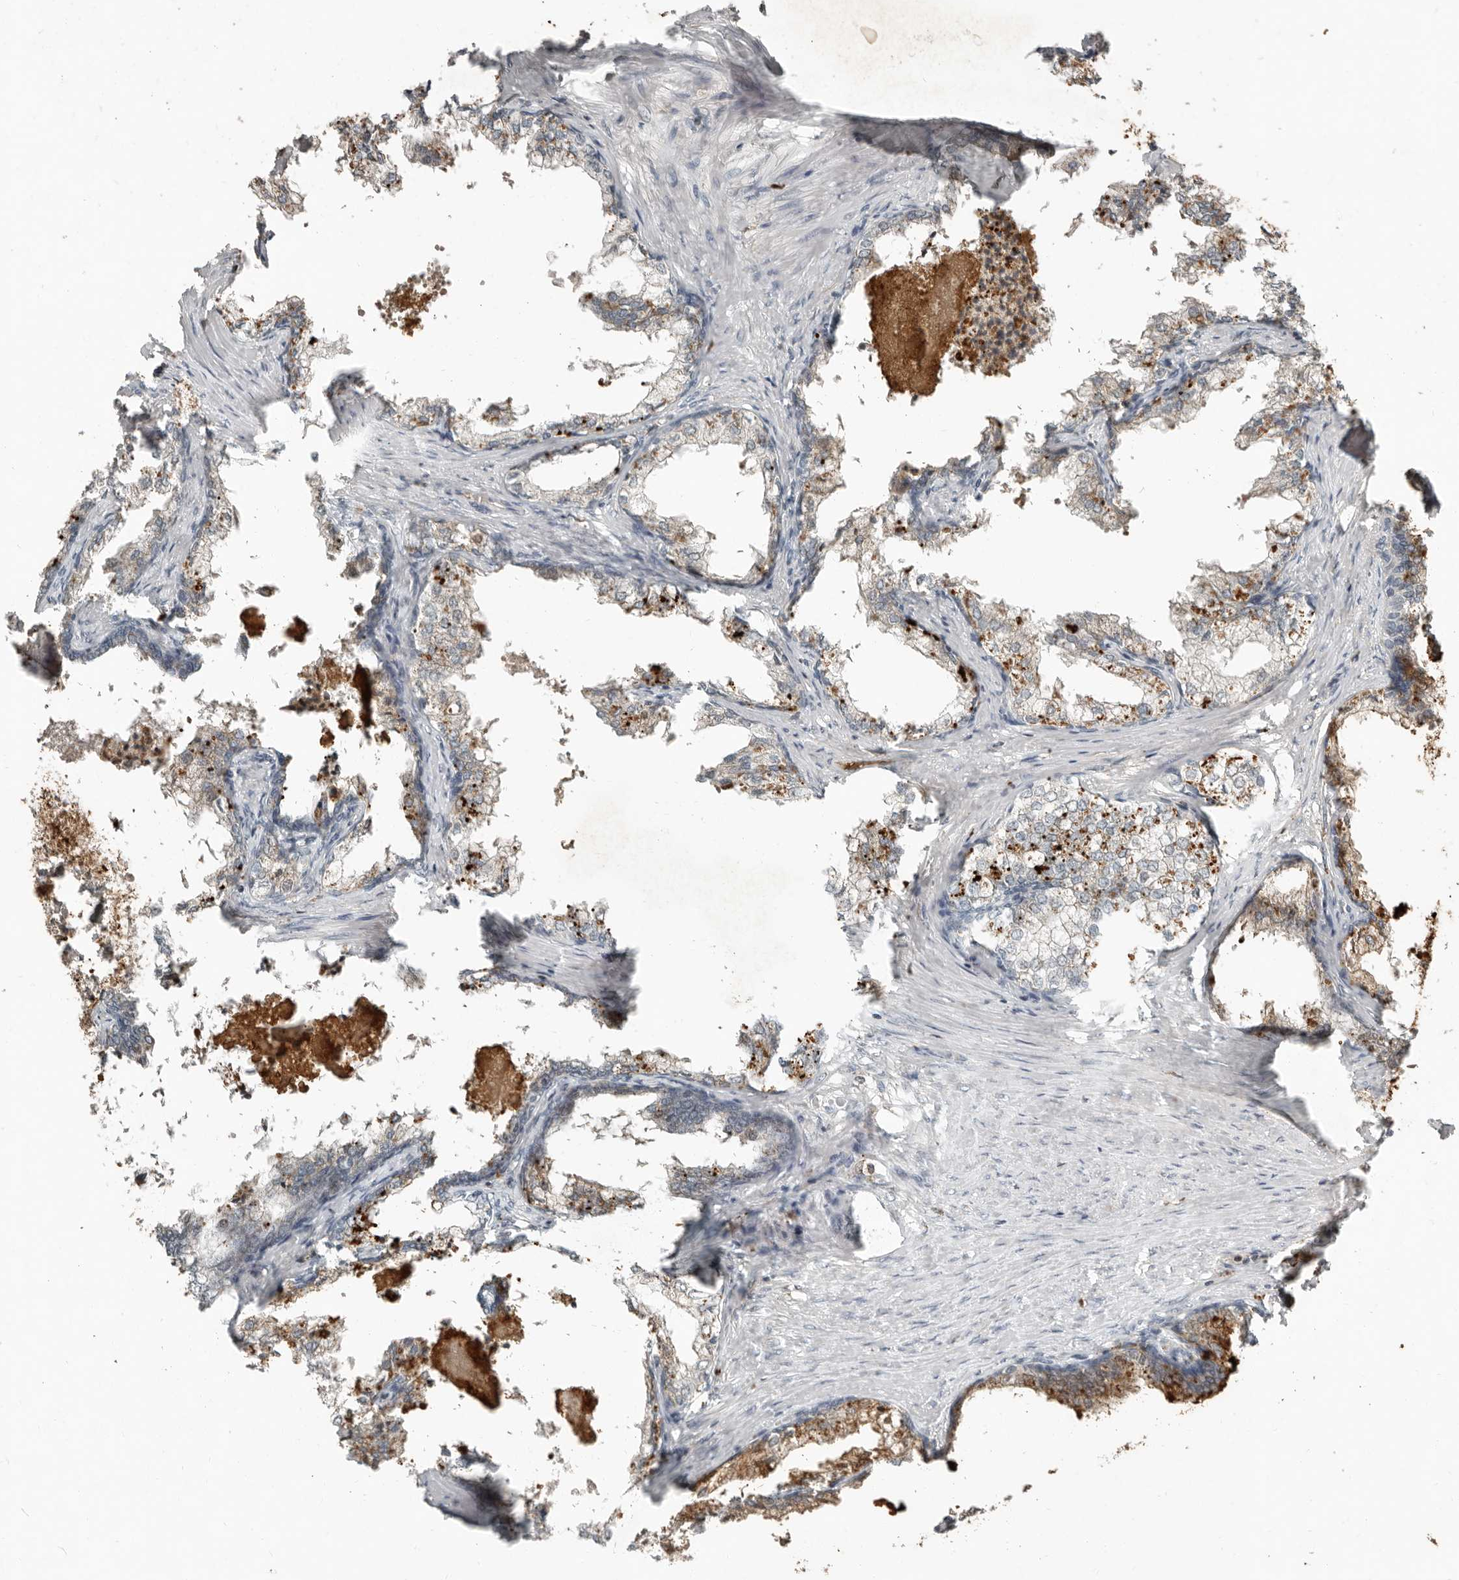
{"staining": {"intensity": "moderate", "quantity": "<25%", "location": "cytoplasmic/membranous"}, "tissue": "prostate cancer", "cell_type": "Tumor cells", "image_type": "cancer", "snomed": [{"axis": "morphology", "description": "Adenocarcinoma, High grade"}, {"axis": "topography", "description": "Prostate"}], "caption": "This photomicrograph exhibits IHC staining of human prostate cancer (high-grade adenocarcinoma), with low moderate cytoplasmic/membranous staining in about <25% of tumor cells.", "gene": "KLHL38", "patient": {"sex": "male", "age": 58}}